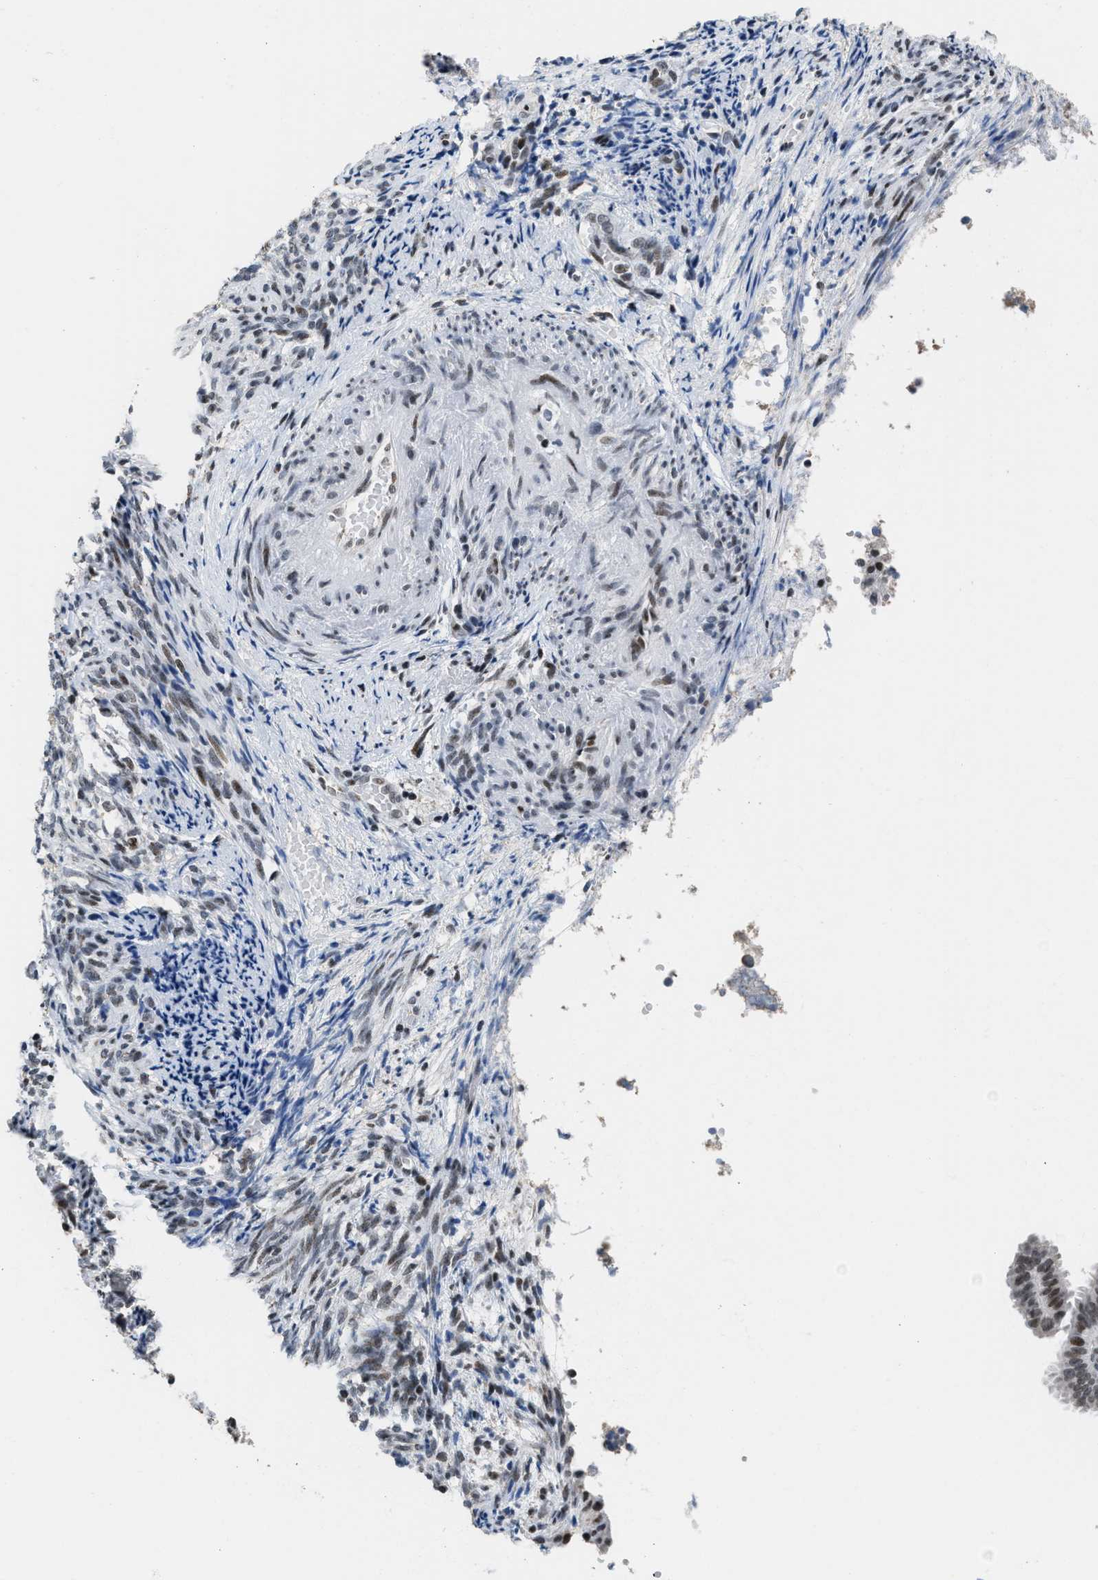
{"staining": {"intensity": "moderate", "quantity": ">75%", "location": "nuclear"}, "tissue": "endometrial cancer", "cell_type": "Tumor cells", "image_type": "cancer", "snomed": [{"axis": "morphology", "description": "Adenocarcinoma, NOS"}, {"axis": "topography", "description": "Endometrium"}], "caption": "High-magnification brightfield microscopy of adenocarcinoma (endometrial) stained with DAB (3,3'-diaminobenzidine) (brown) and counterstained with hematoxylin (blue). tumor cells exhibit moderate nuclear expression is appreciated in approximately>75% of cells. (Brightfield microscopy of DAB IHC at high magnification).", "gene": "TERF2IP", "patient": {"sex": "female", "age": 58}}